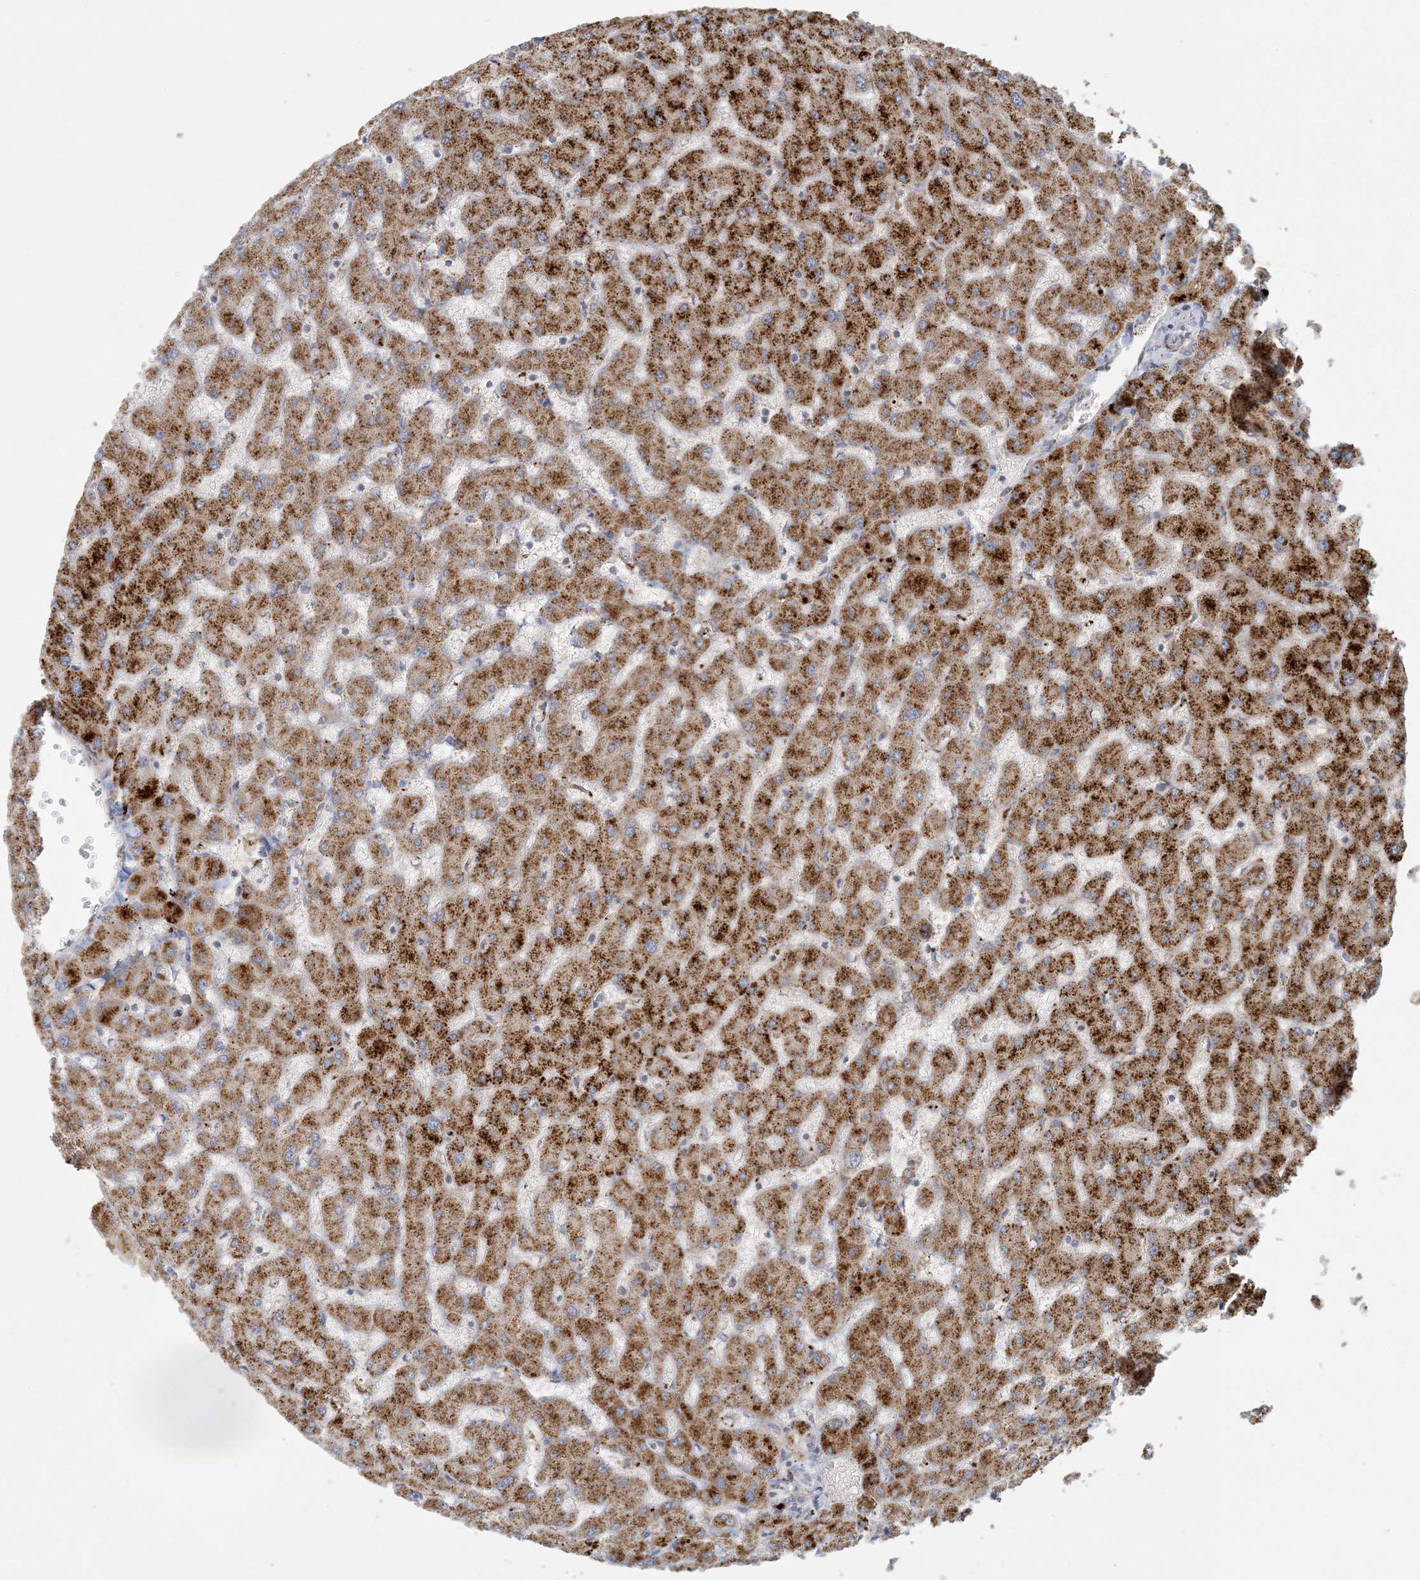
{"staining": {"intensity": "negative", "quantity": "none", "location": "none"}, "tissue": "liver", "cell_type": "Cholangiocytes", "image_type": "normal", "snomed": [{"axis": "morphology", "description": "Normal tissue, NOS"}, {"axis": "topography", "description": "Liver"}], "caption": "IHC micrograph of unremarkable liver: human liver stained with DAB (3,3'-diaminobenzidine) demonstrates no significant protein staining in cholangiocytes.", "gene": "MCAT", "patient": {"sex": "female", "age": 63}}